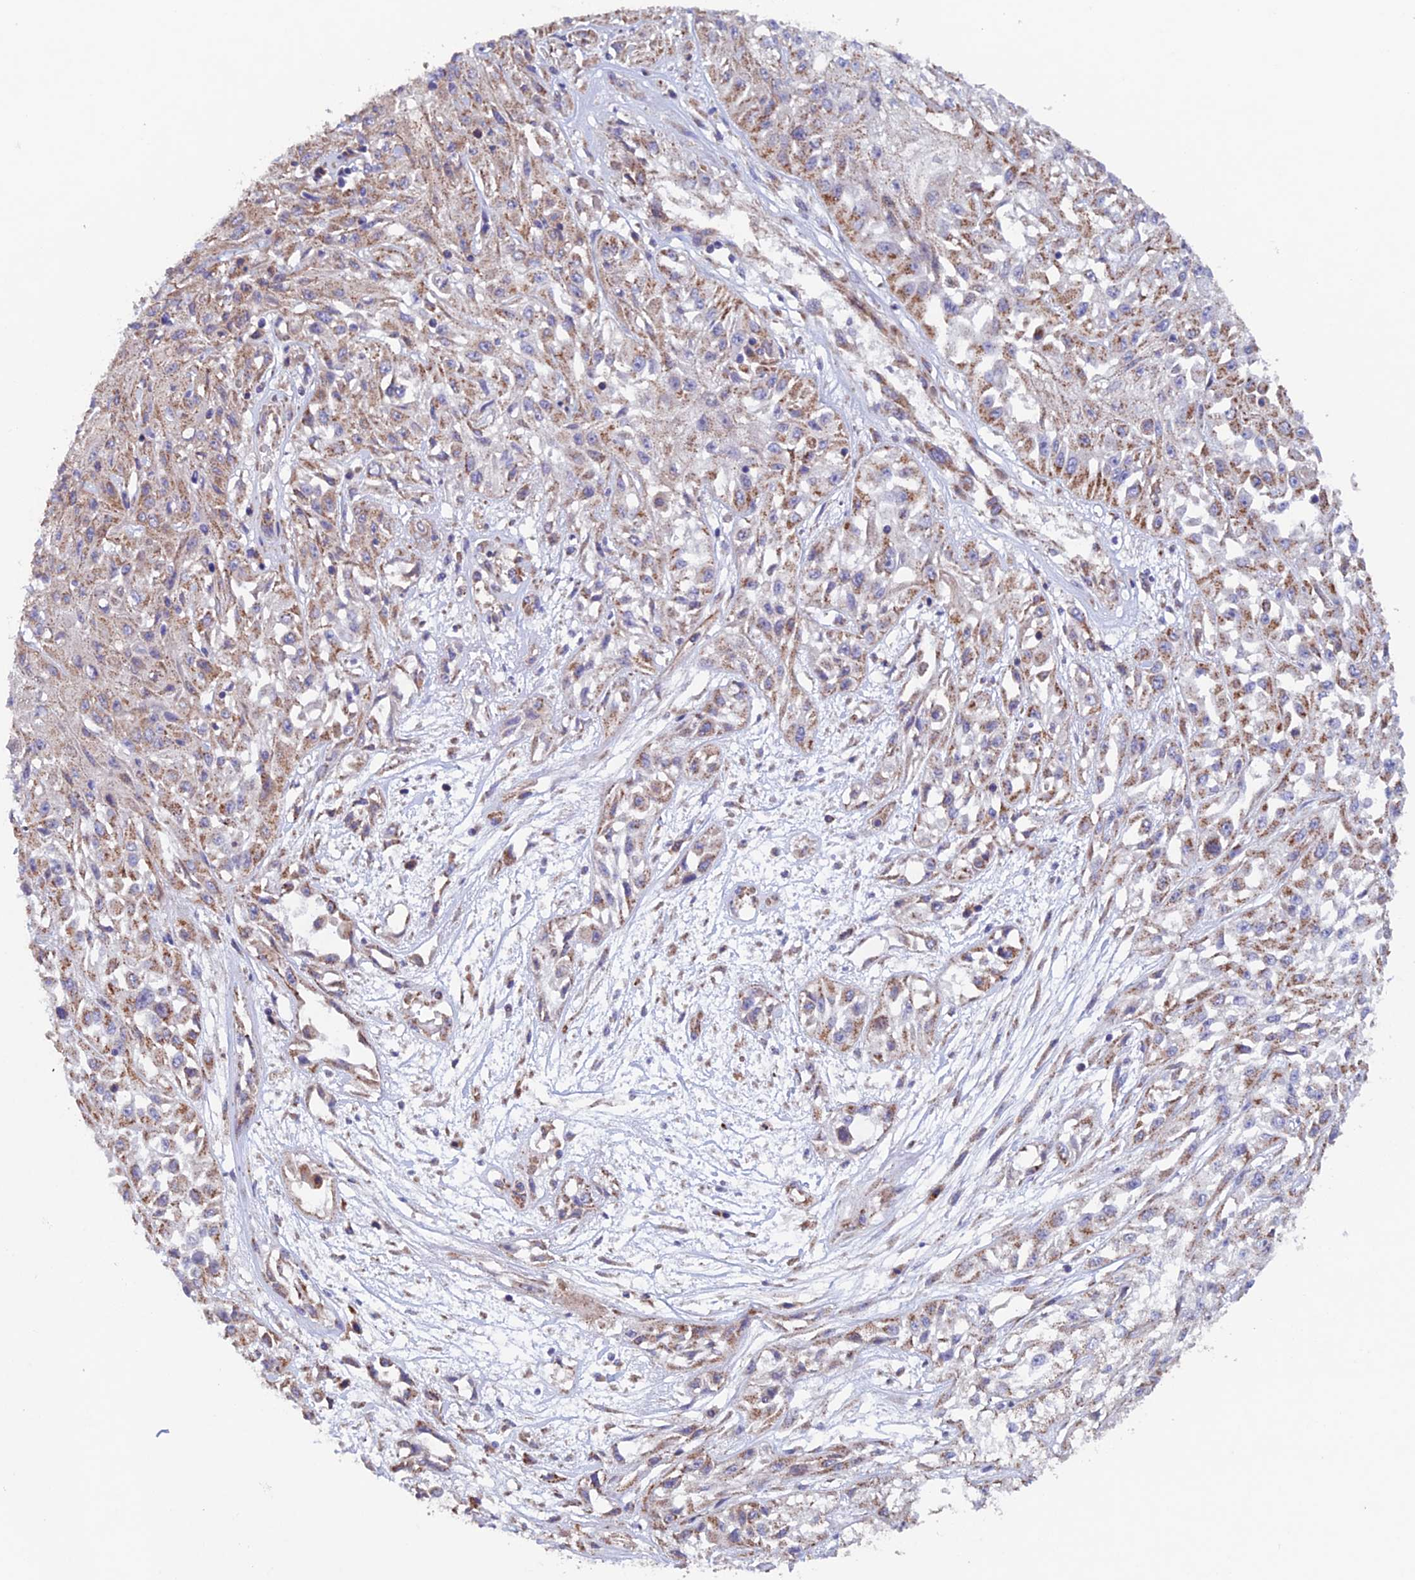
{"staining": {"intensity": "moderate", "quantity": "25%-75%", "location": "cytoplasmic/membranous"}, "tissue": "skin cancer", "cell_type": "Tumor cells", "image_type": "cancer", "snomed": [{"axis": "morphology", "description": "Squamous cell carcinoma, NOS"}, {"axis": "morphology", "description": "Squamous cell carcinoma, metastatic, NOS"}, {"axis": "topography", "description": "Skin"}, {"axis": "topography", "description": "Lymph node"}], "caption": "This histopathology image shows skin cancer stained with IHC to label a protein in brown. The cytoplasmic/membranous of tumor cells show moderate positivity for the protein. Nuclei are counter-stained blue.", "gene": "MRPL1", "patient": {"sex": "male", "age": 75}}